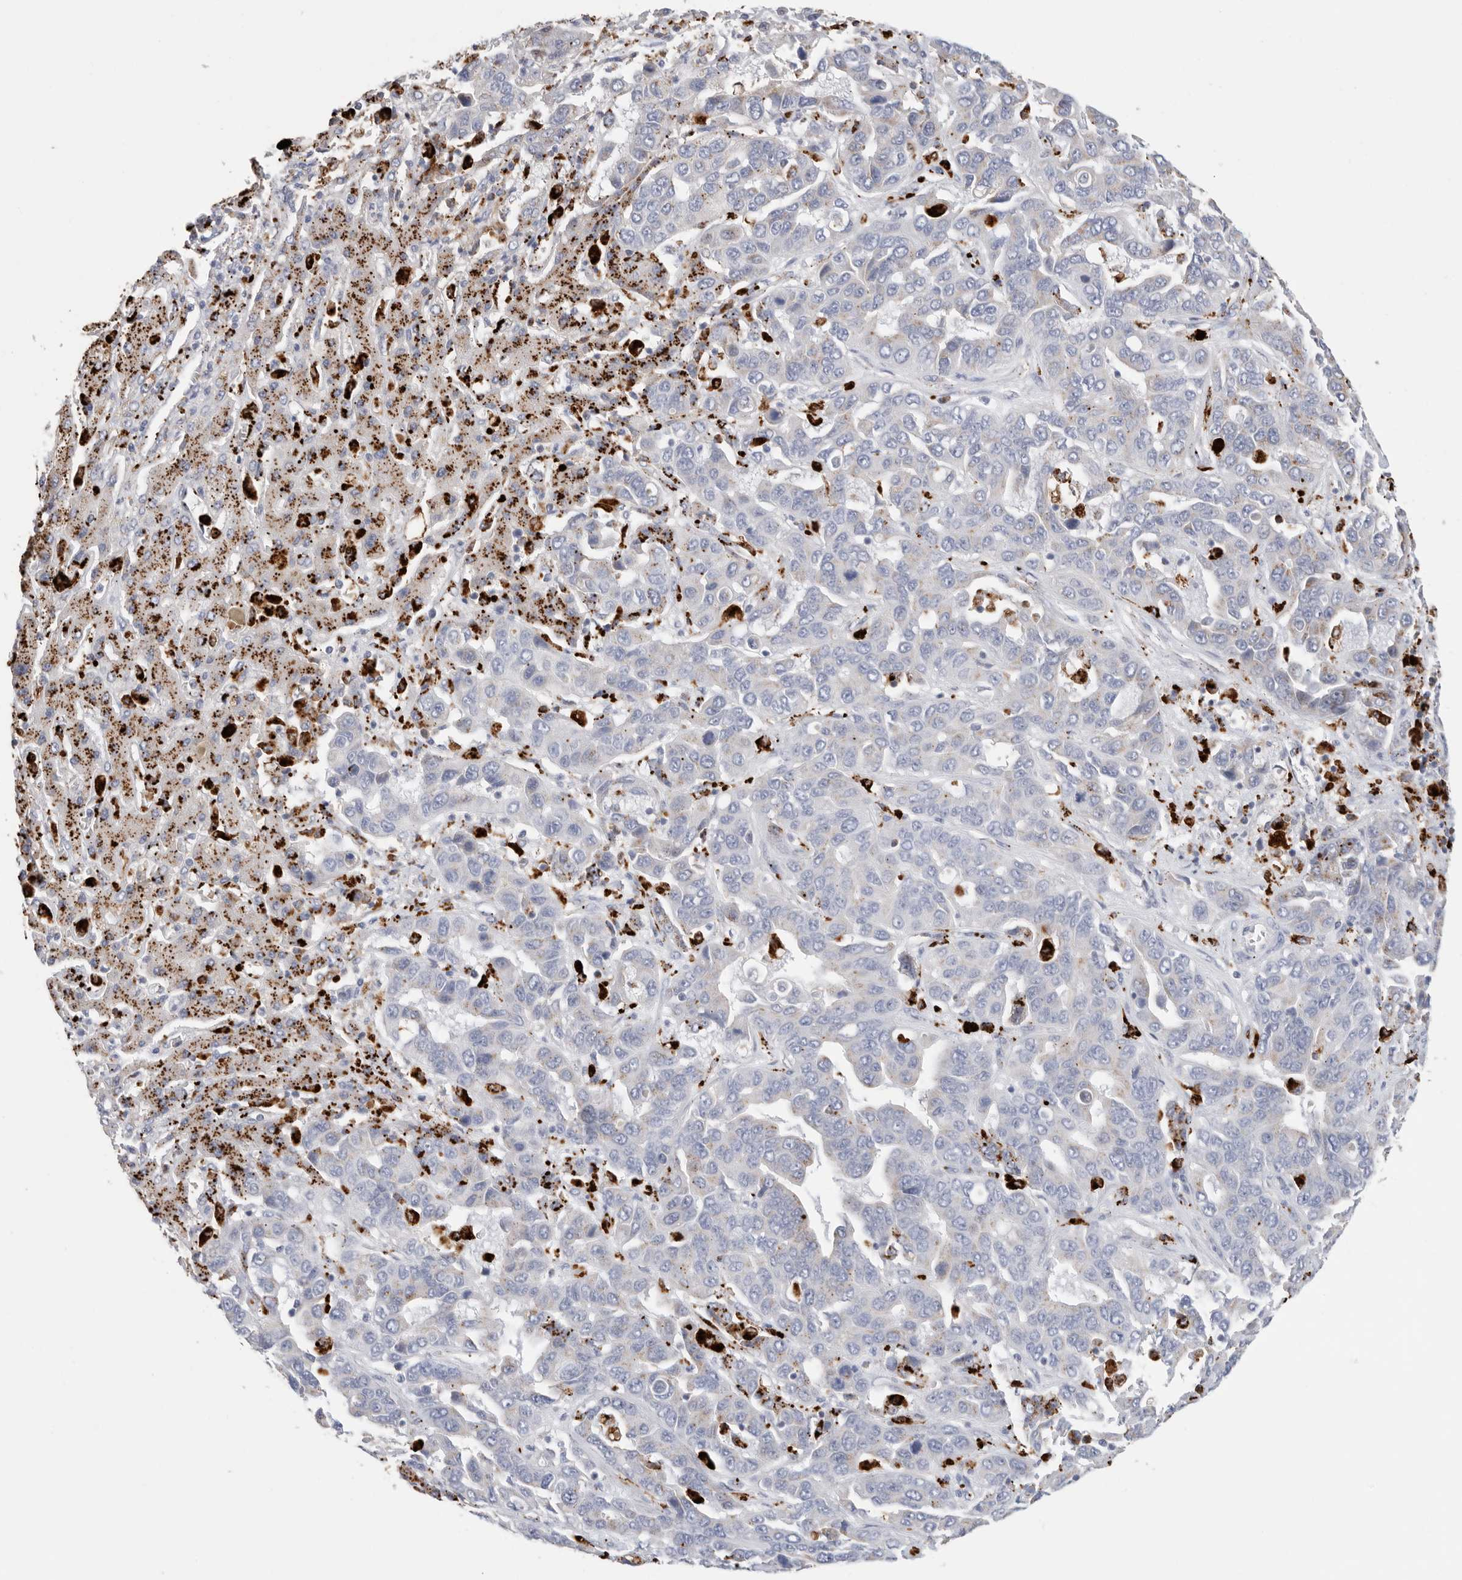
{"staining": {"intensity": "negative", "quantity": "none", "location": "none"}, "tissue": "liver cancer", "cell_type": "Tumor cells", "image_type": "cancer", "snomed": [{"axis": "morphology", "description": "Cholangiocarcinoma"}, {"axis": "topography", "description": "Liver"}], "caption": "Immunohistochemical staining of human liver cholangiocarcinoma displays no significant staining in tumor cells. (DAB immunohistochemistry visualized using brightfield microscopy, high magnification).", "gene": "GGH", "patient": {"sex": "female", "age": 52}}